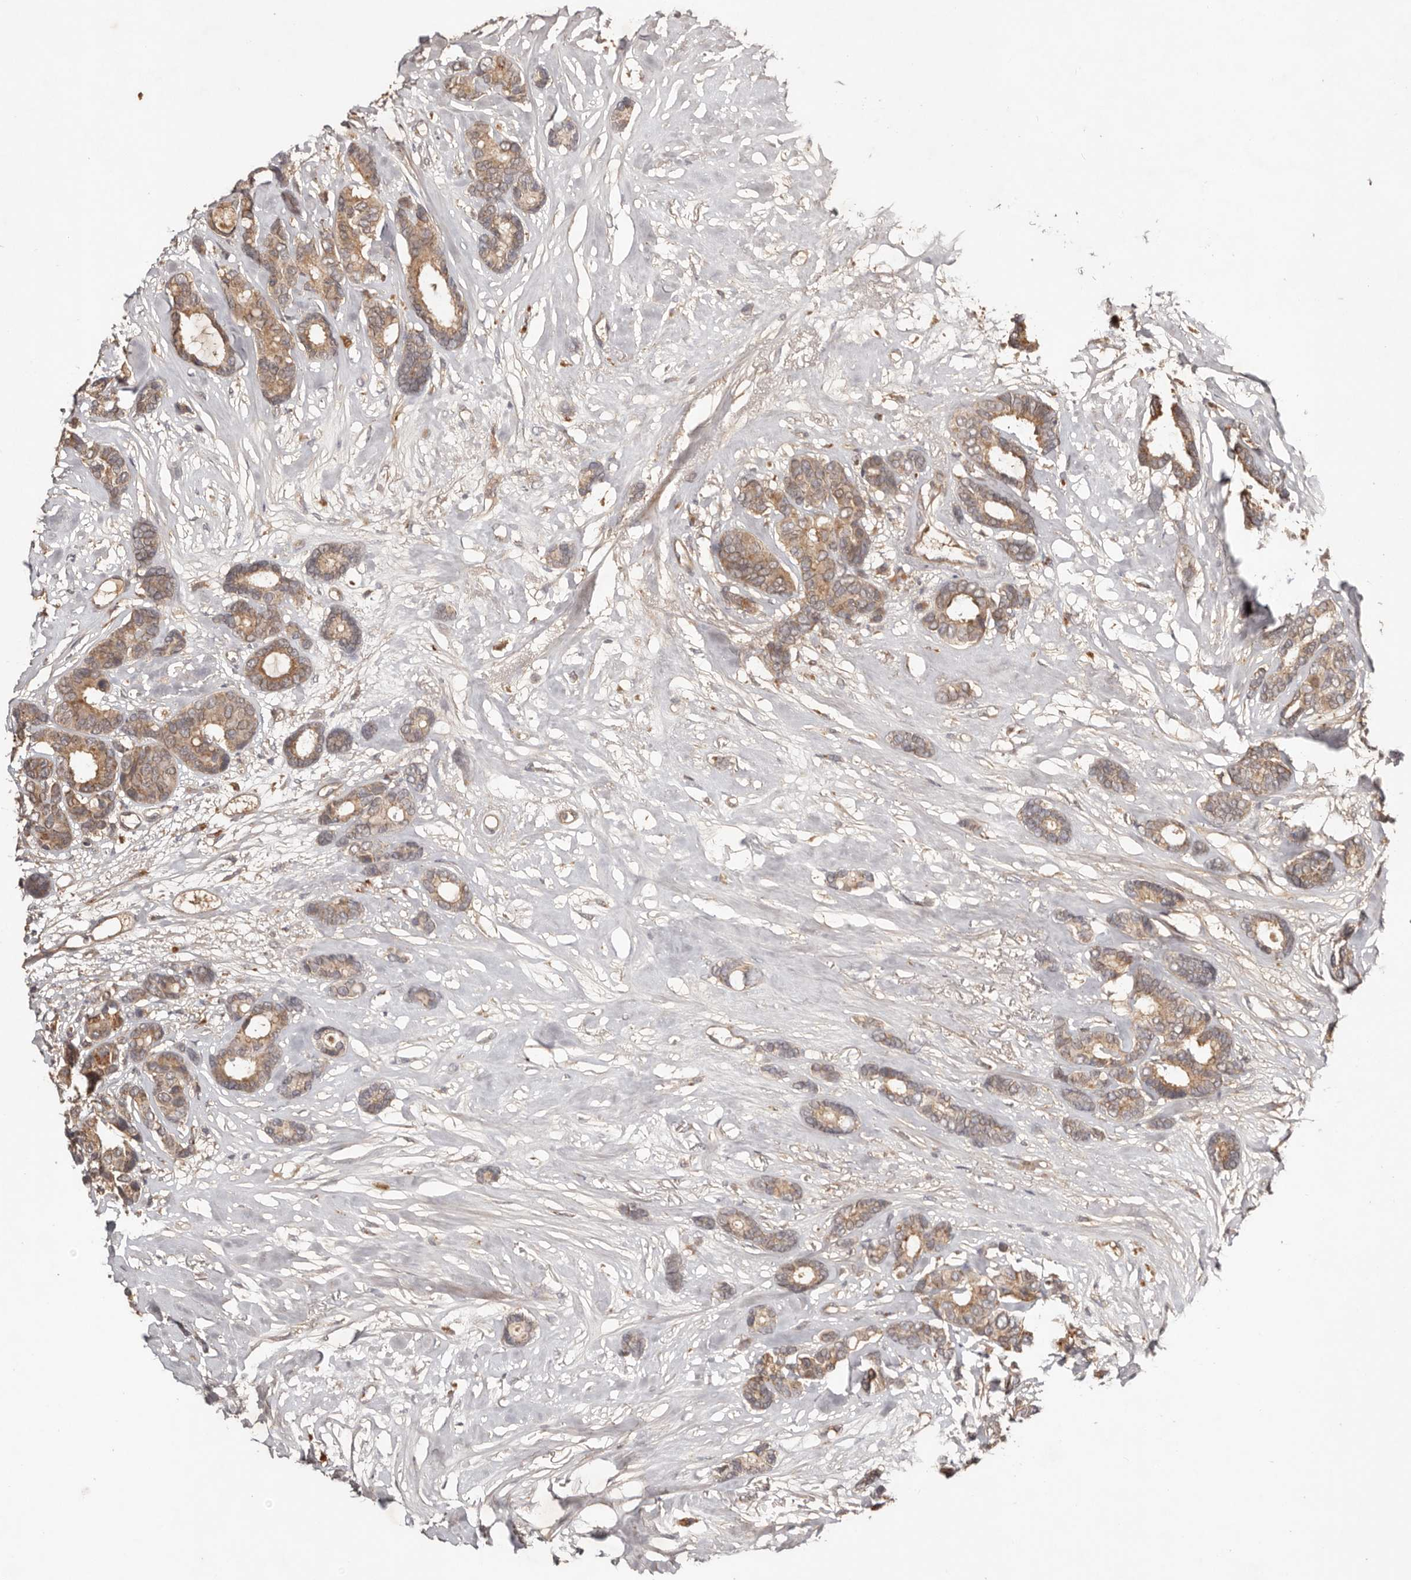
{"staining": {"intensity": "moderate", "quantity": ">75%", "location": "cytoplasmic/membranous"}, "tissue": "breast cancer", "cell_type": "Tumor cells", "image_type": "cancer", "snomed": [{"axis": "morphology", "description": "Duct carcinoma"}, {"axis": "topography", "description": "Breast"}], "caption": "This is an image of immunohistochemistry staining of infiltrating ductal carcinoma (breast), which shows moderate expression in the cytoplasmic/membranous of tumor cells.", "gene": "PKIB", "patient": {"sex": "female", "age": 87}}